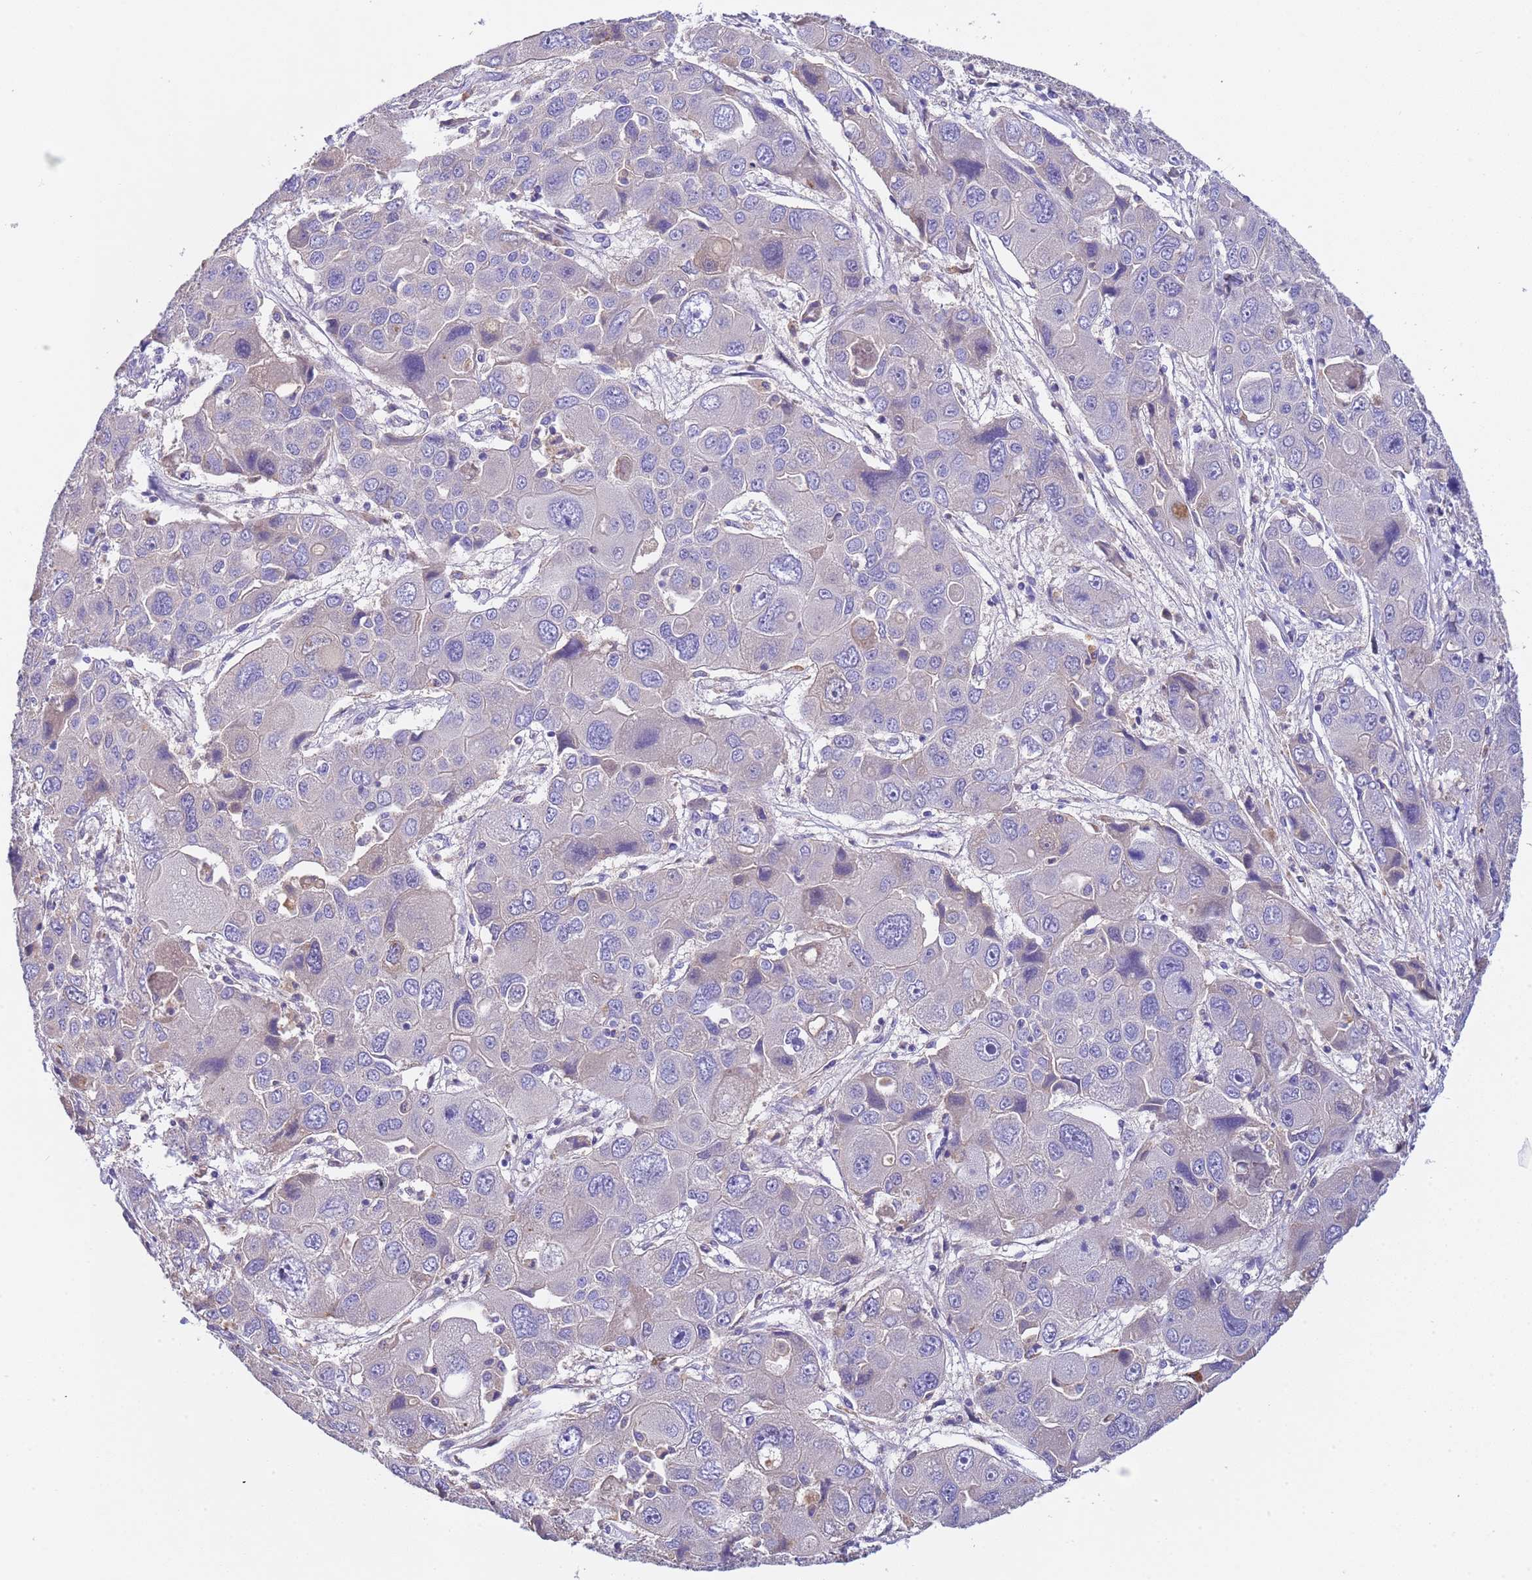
{"staining": {"intensity": "negative", "quantity": "none", "location": "none"}, "tissue": "liver cancer", "cell_type": "Tumor cells", "image_type": "cancer", "snomed": [{"axis": "morphology", "description": "Cholangiocarcinoma"}, {"axis": "topography", "description": "Liver"}], "caption": "This is a micrograph of IHC staining of liver cholangiocarcinoma, which shows no positivity in tumor cells.", "gene": "SLC24A3", "patient": {"sex": "male", "age": 67}}